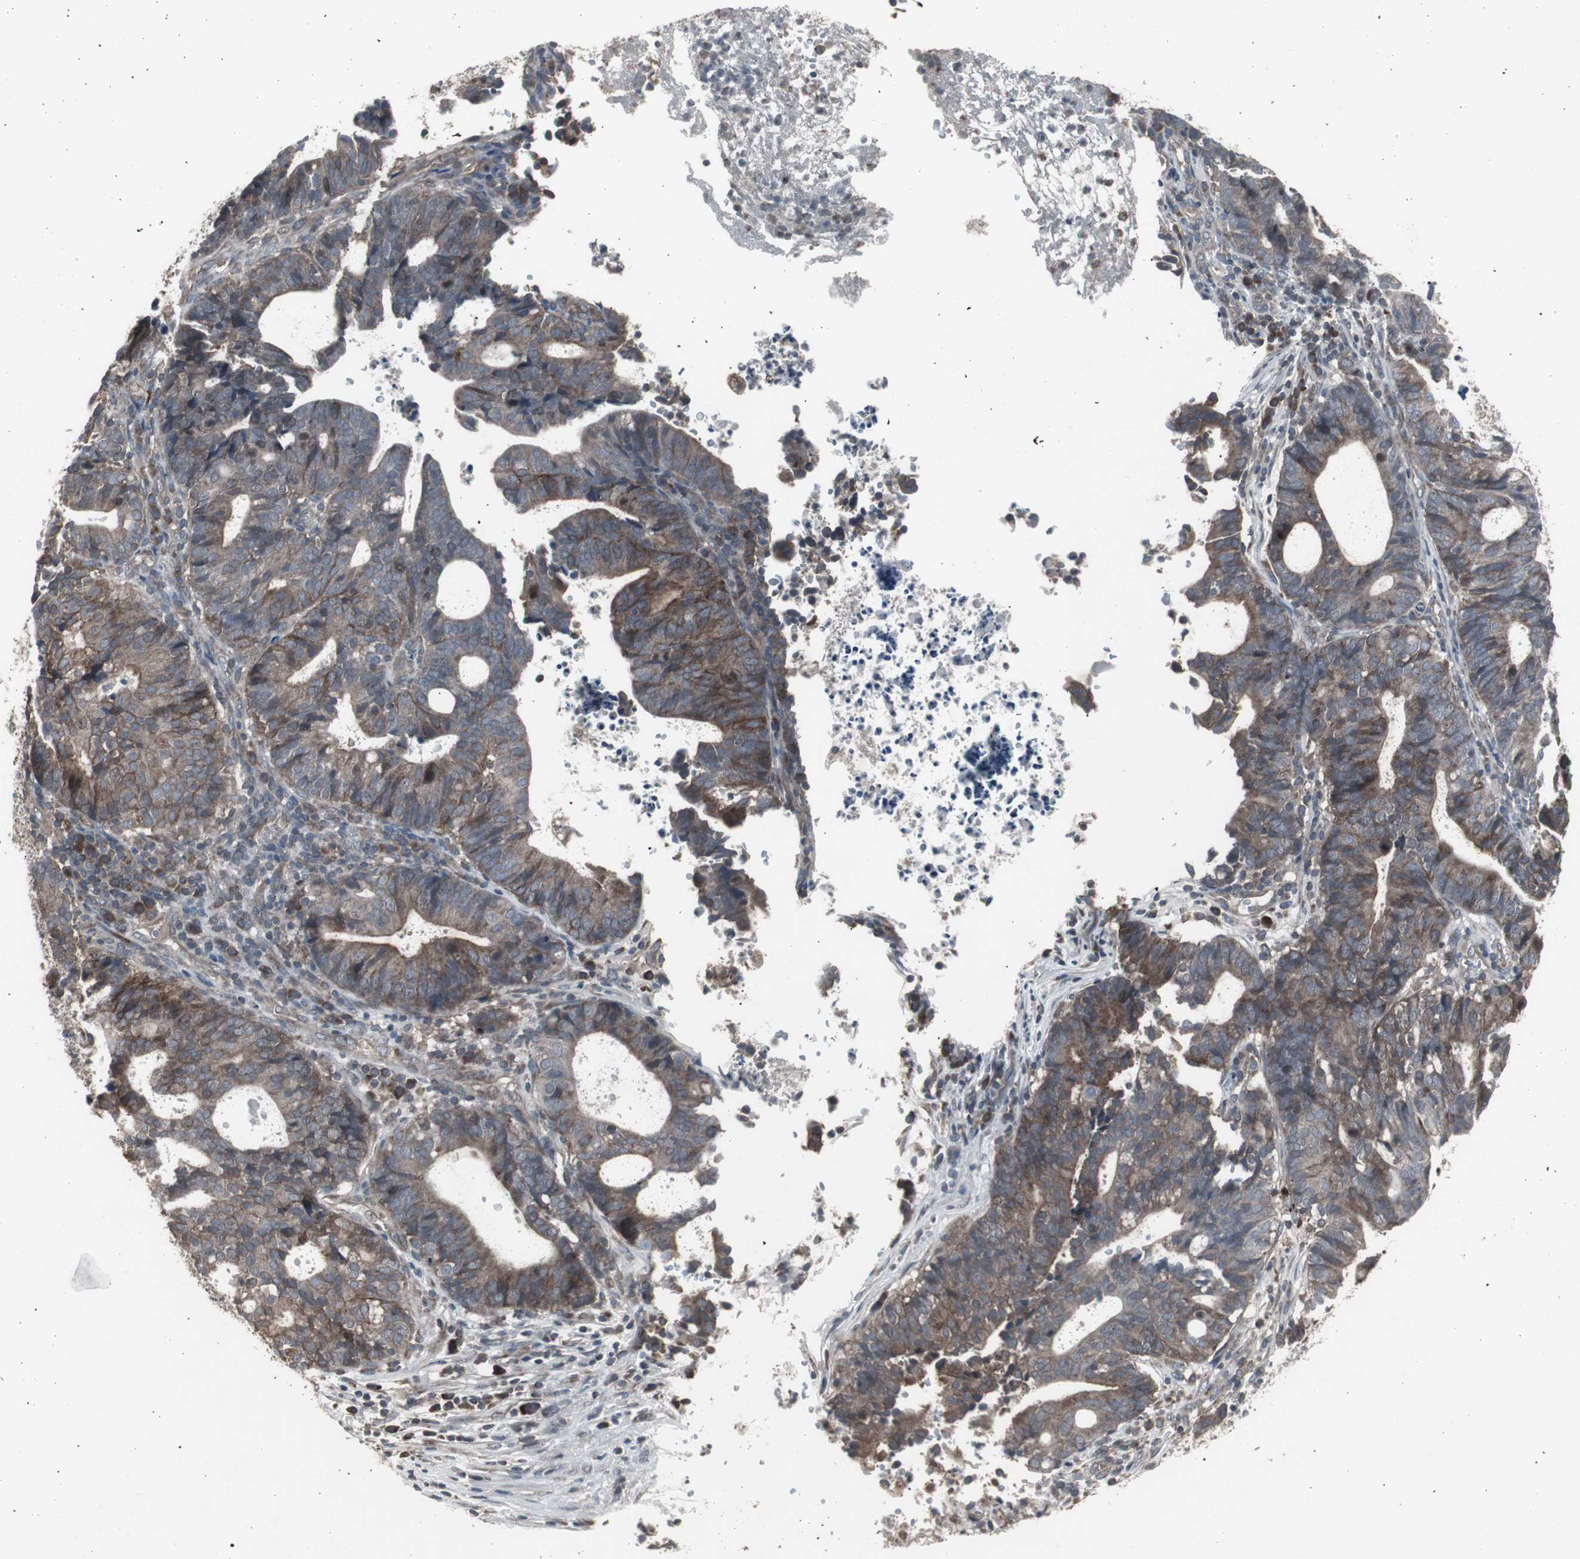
{"staining": {"intensity": "moderate", "quantity": ">75%", "location": "cytoplasmic/membranous"}, "tissue": "endometrial cancer", "cell_type": "Tumor cells", "image_type": "cancer", "snomed": [{"axis": "morphology", "description": "Adenocarcinoma, NOS"}, {"axis": "topography", "description": "Uterus"}], "caption": "Moderate cytoplasmic/membranous positivity is appreciated in approximately >75% of tumor cells in endometrial adenocarcinoma.", "gene": "SSTR2", "patient": {"sex": "female", "age": 83}}